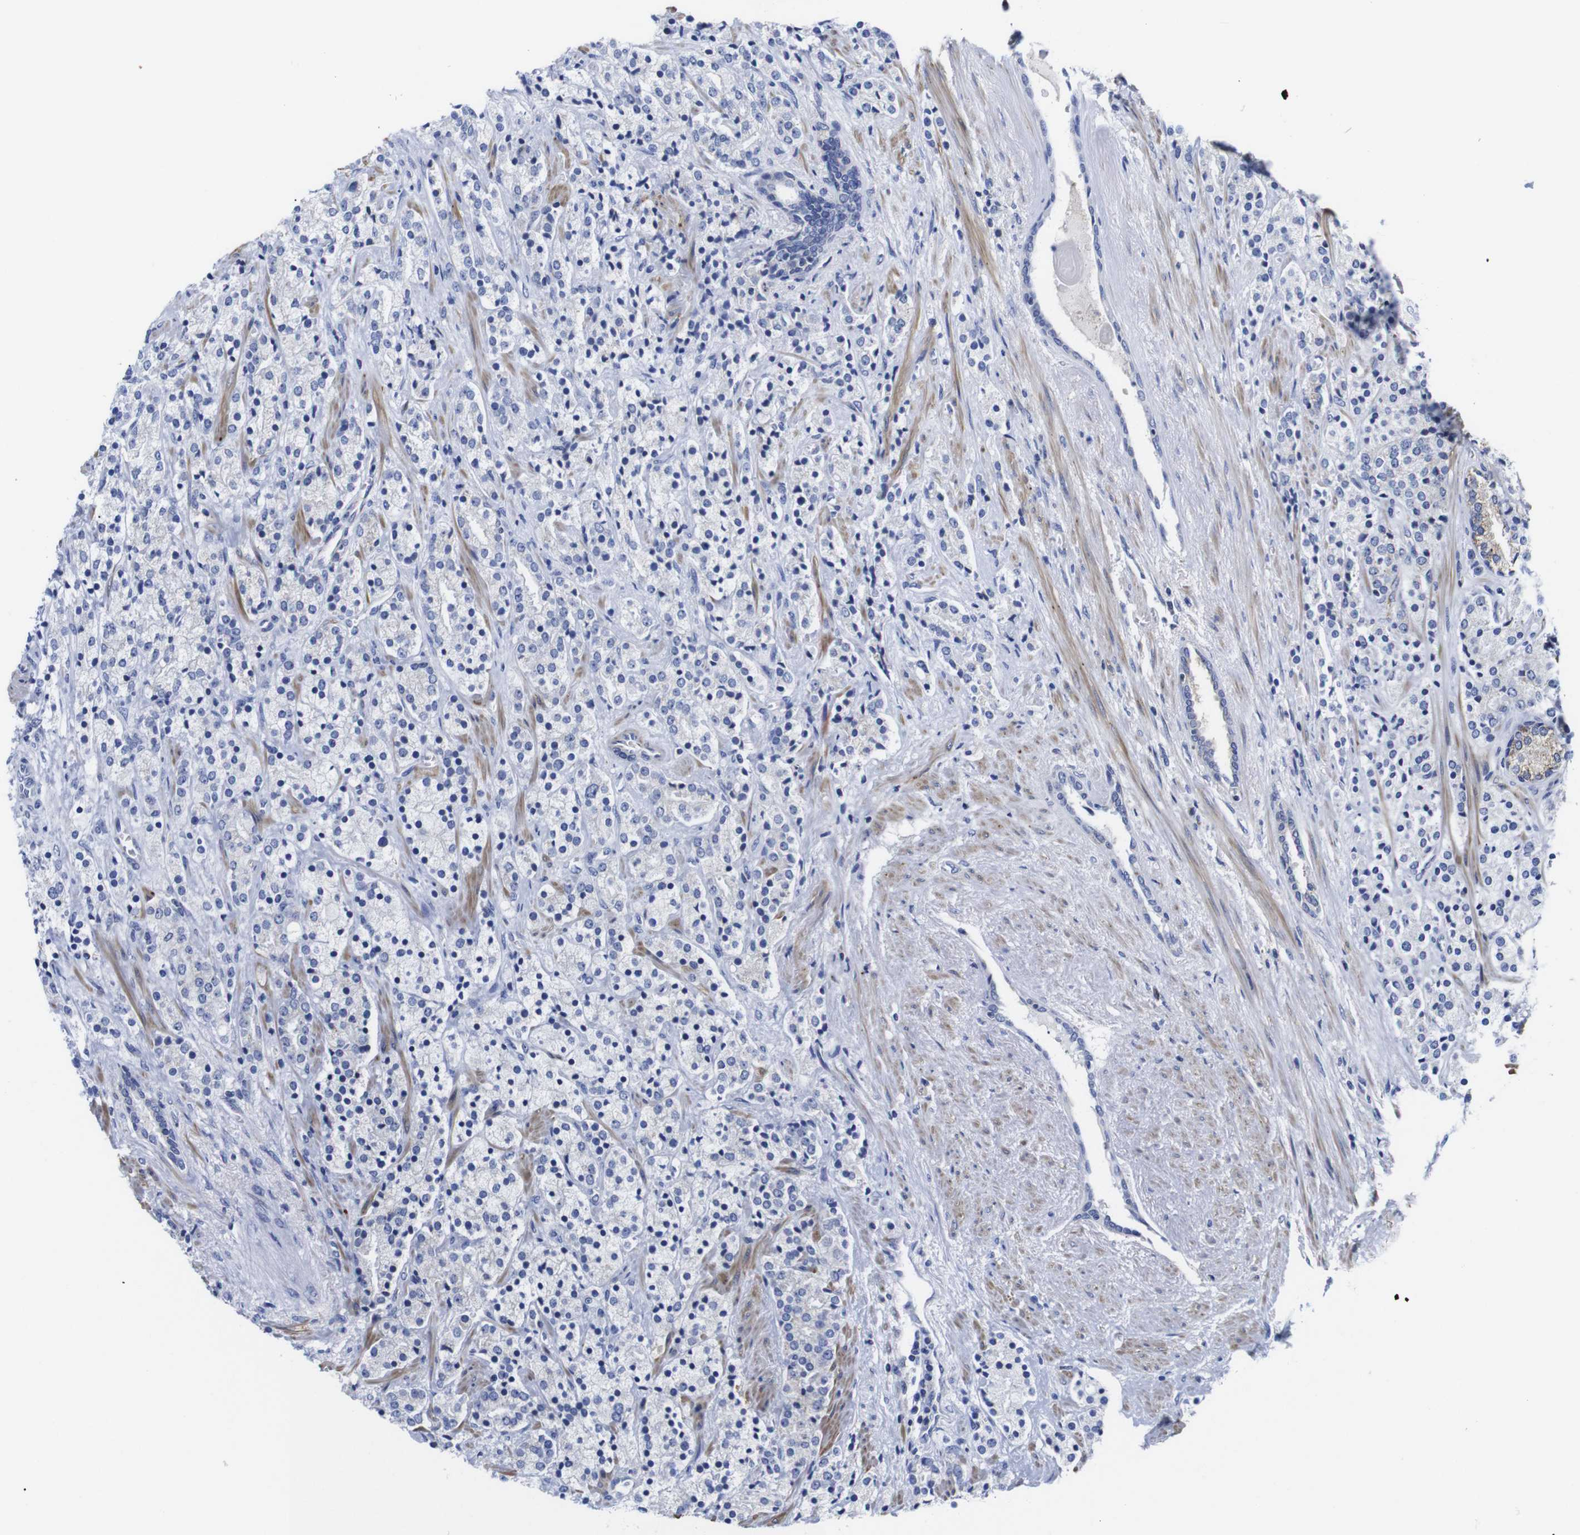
{"staining": {"intensity": "negative", "quantity": "none", "location": "none"}, "tissue": "prostate cancer", "cell_type": "Tumor cells", "image_type": "cancer", "snomed": [{"axis": "morphology", "description": "Adenocarcinoma, High grade"}, {"axis": "topography", "description": "Prostate"}], "caption": "The histopathology image displays no staining of tumor cells in prostate cancer (adenocarcinoma (high-grade)). (Brightfield microscopy of DAB IHC at high magnification).", "gene": "LRRC55", "patient": {"sex": "male", "age": 71}}